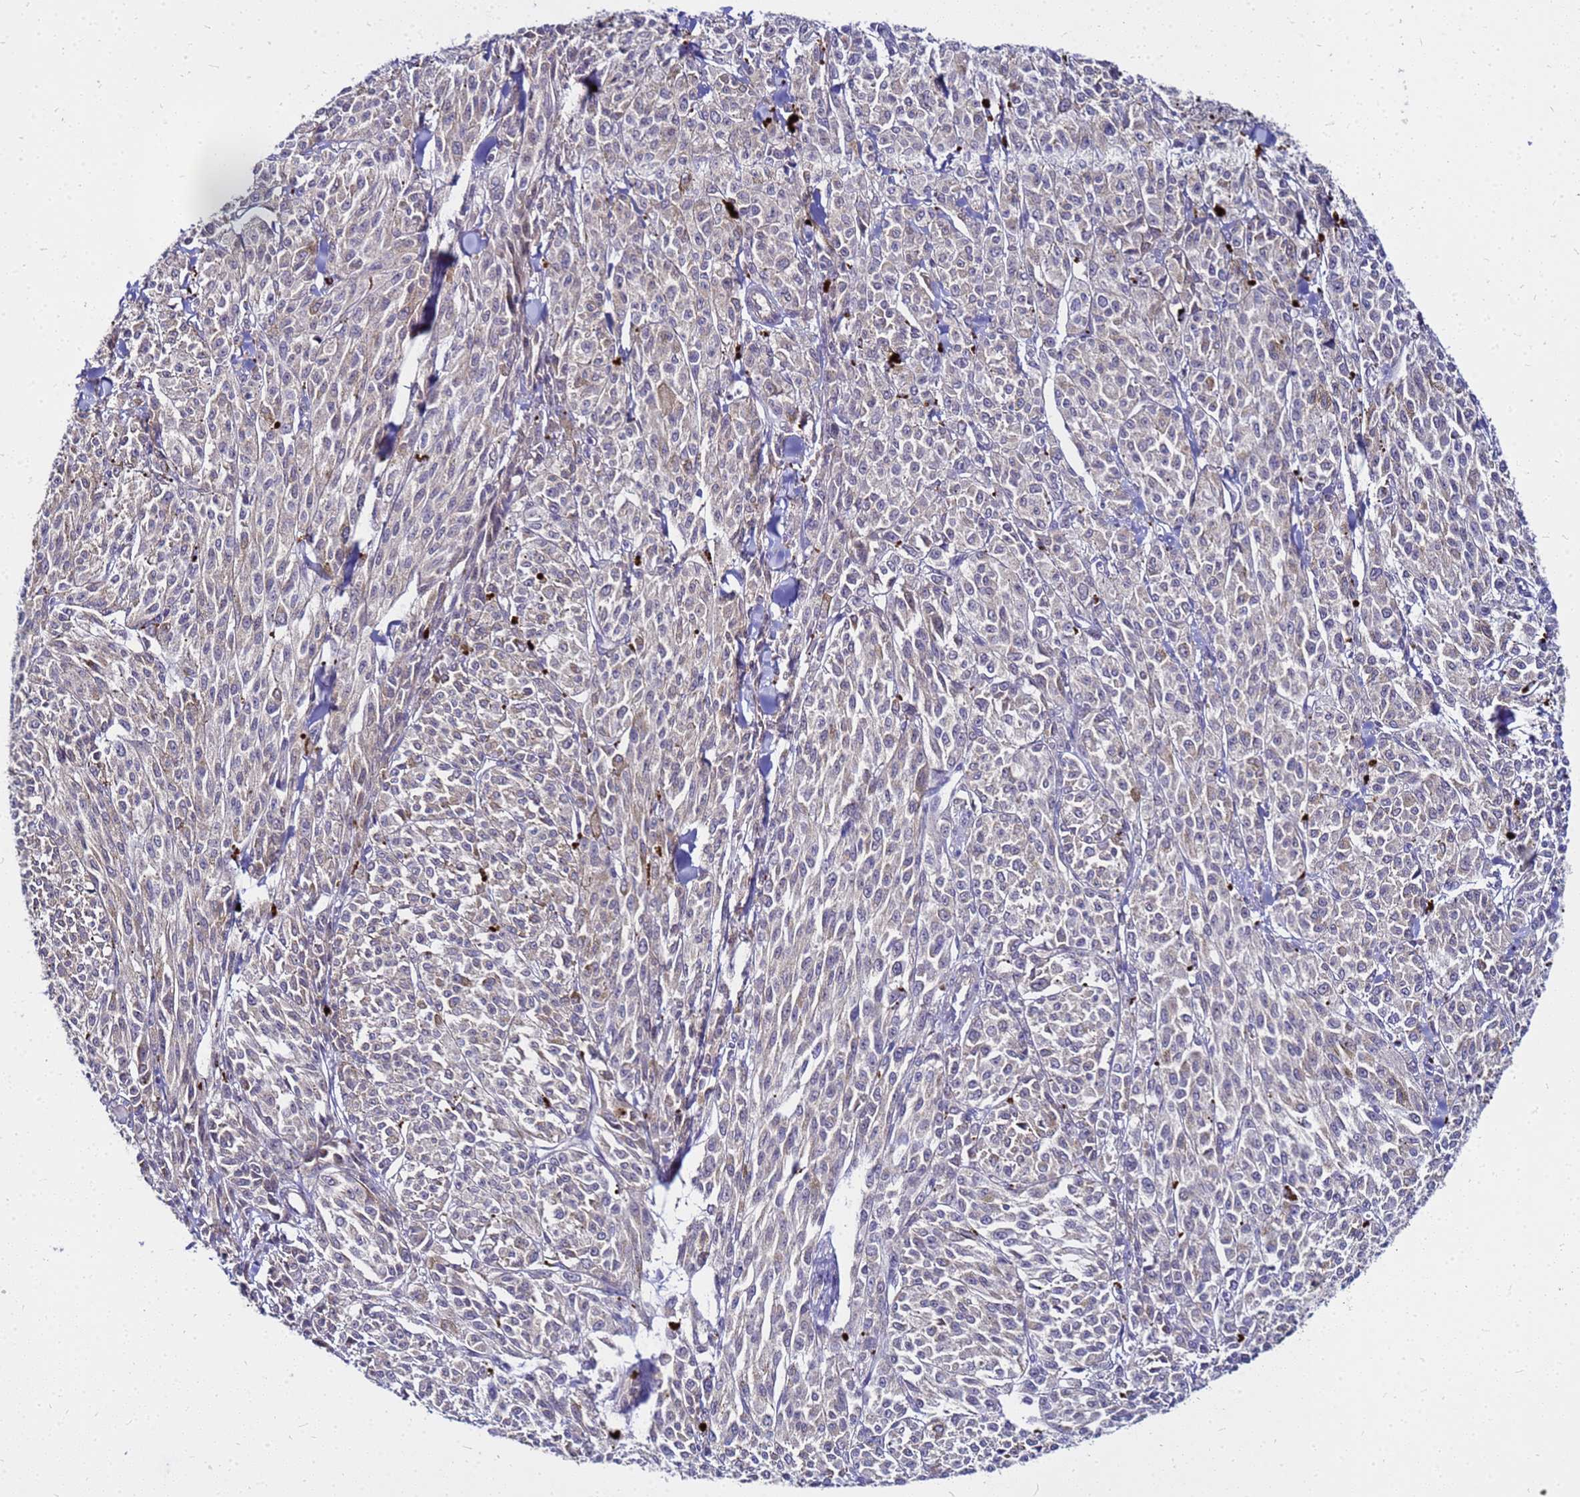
{"staining": {"intensity": "weak", "quantity": "25%-75%", "location": "cytoplasmic/membranous"}, "tissue": "melanoma", "cell_type": "Tumor cells", "image_type": "cancer", "snomed": [{"axis": "morphology", "description": "Malignant melanoma, NOS"}, {"axis": "topography", "description": "Skin"}], "caption": "Immunohistochemistry (IHC) histopathology image of malignant melanoma stained for a protein (brown), which displays low levels of weak cytoplasmic/membranous staining in about 25%-75% of tumor cells.", "gene": "SAT1", "patient": {"sex": "female", "age": 52}}